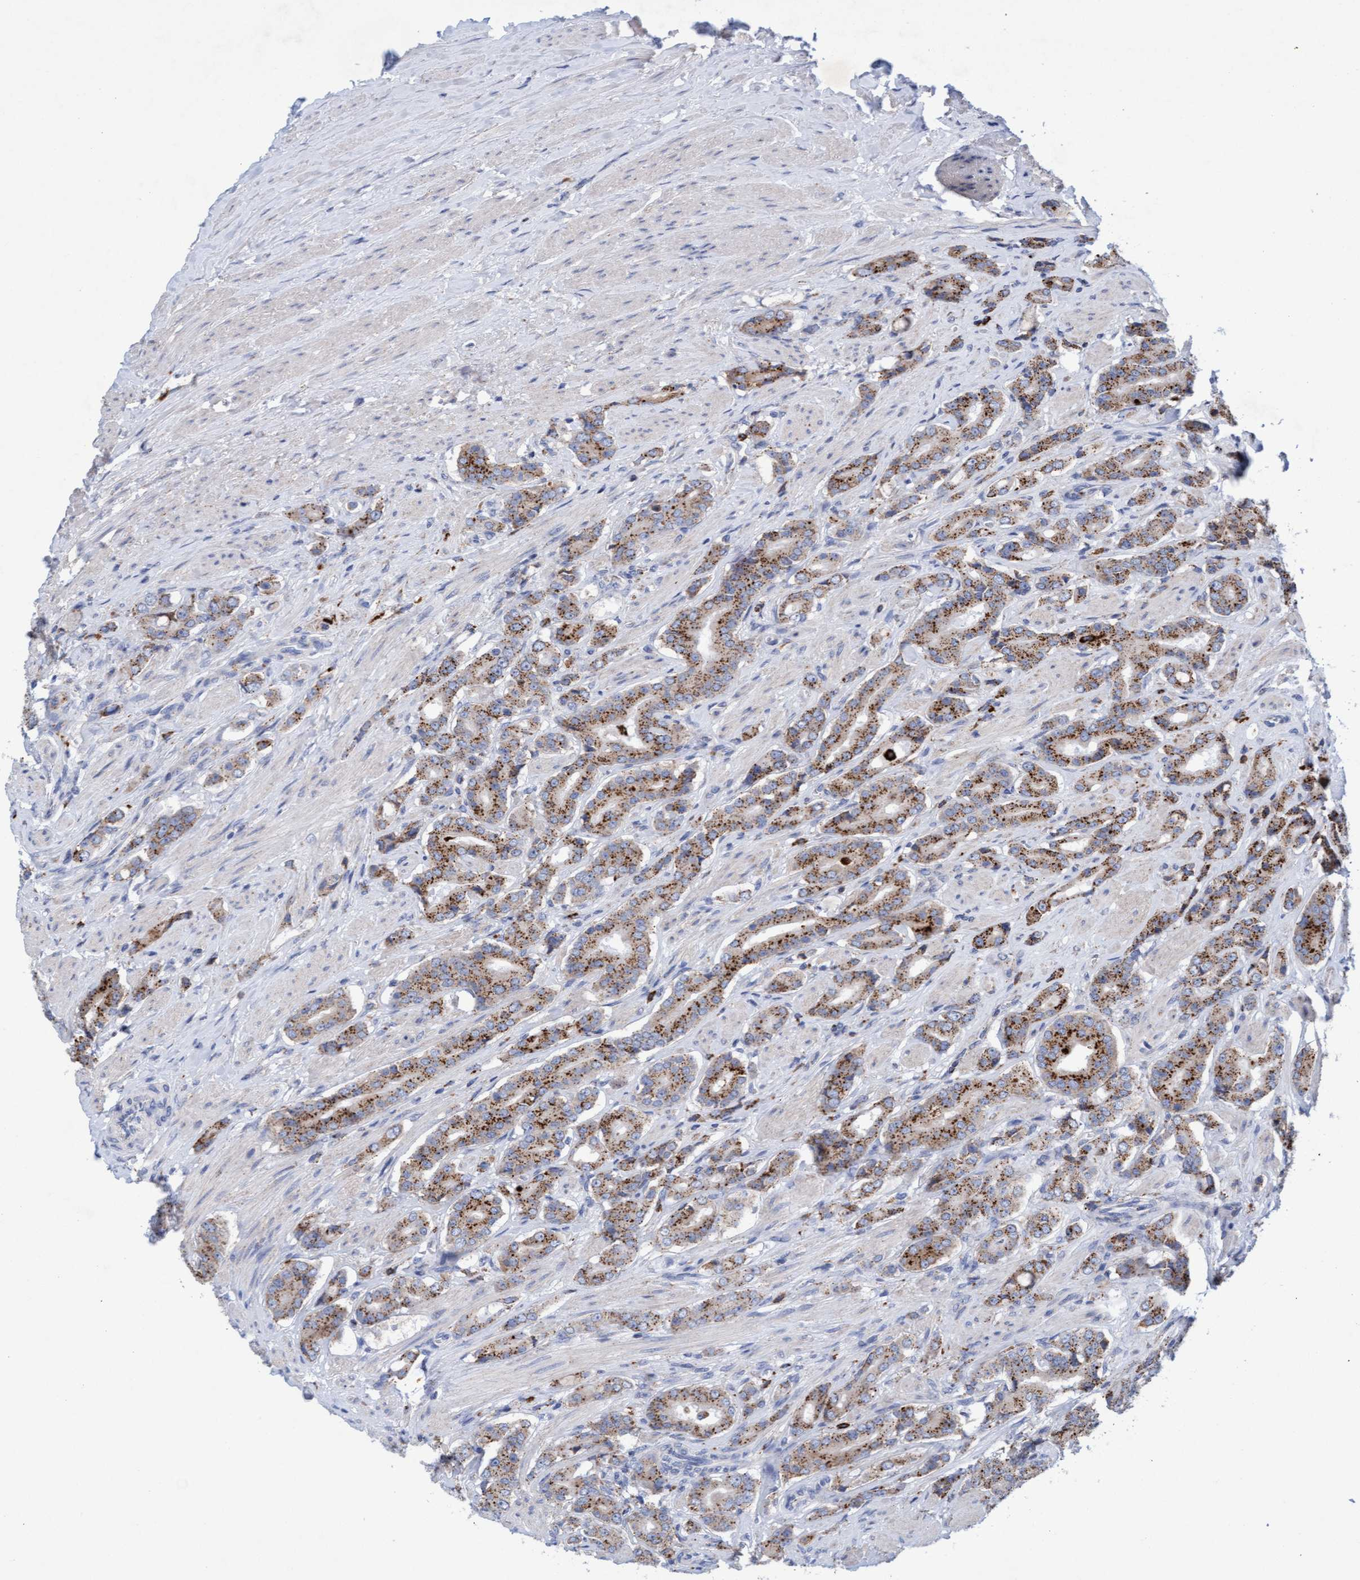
{"staining": {"intensity": "moderate", "quantity": "25%-75%", "location": "cytoplasmic/membranous"}, "tissue": "prostate cancer", "cell_type": "Tumor cells", "image_type": "cancer", "snomed": [{"axis": "morphology", "description": "Adenocarcinoma, High grade"}, {"axis": "topography", "description": "Prostate"}], "caption": "High-grade adenocarcinoma (prostate) stained for a protein (brown) exhibits moderate cytoplasmic/membranous positive positivity in about 25%-75% of tumor cells.", "gene": "SGSH", "patient": {"sex": "male", "age": 71}}